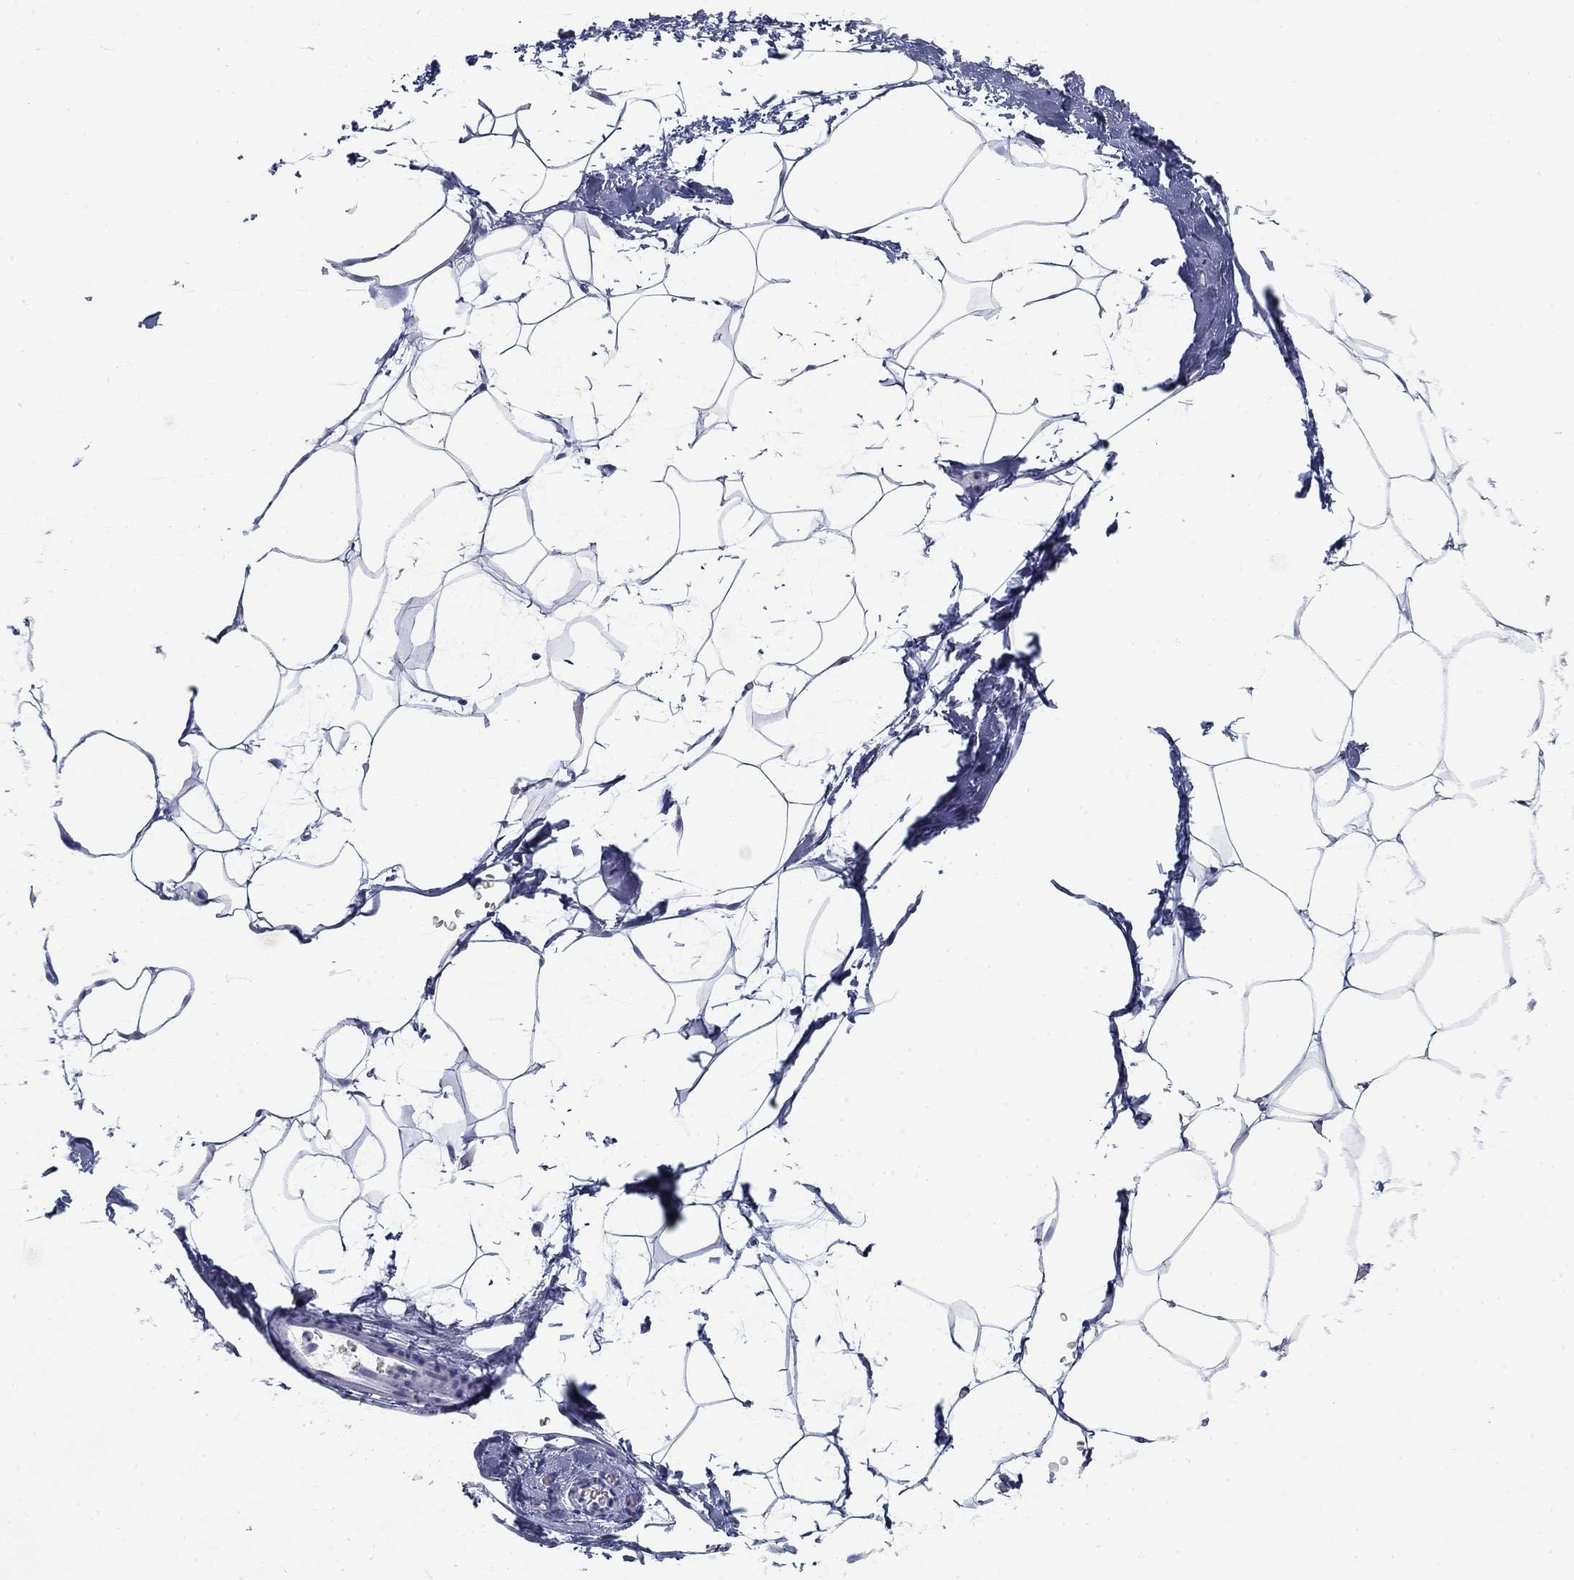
{"staining": {"intensity": "negative", "quantity": "none", "location": "none"}, "tissue": "adipose tissue", "cell_type": "Adipocytes", "image_type": "normal", "snomed": [{"axis": "morphology", "description": "Normal tissue, NOS"}, {"axis": "topography", "description": "Adipose tissue"}], "caption": "The image shows no staining of adipocytes in benign adipose tissue.", "gene": "CD79B", "patient": {"sex": "male", "age": 57}}